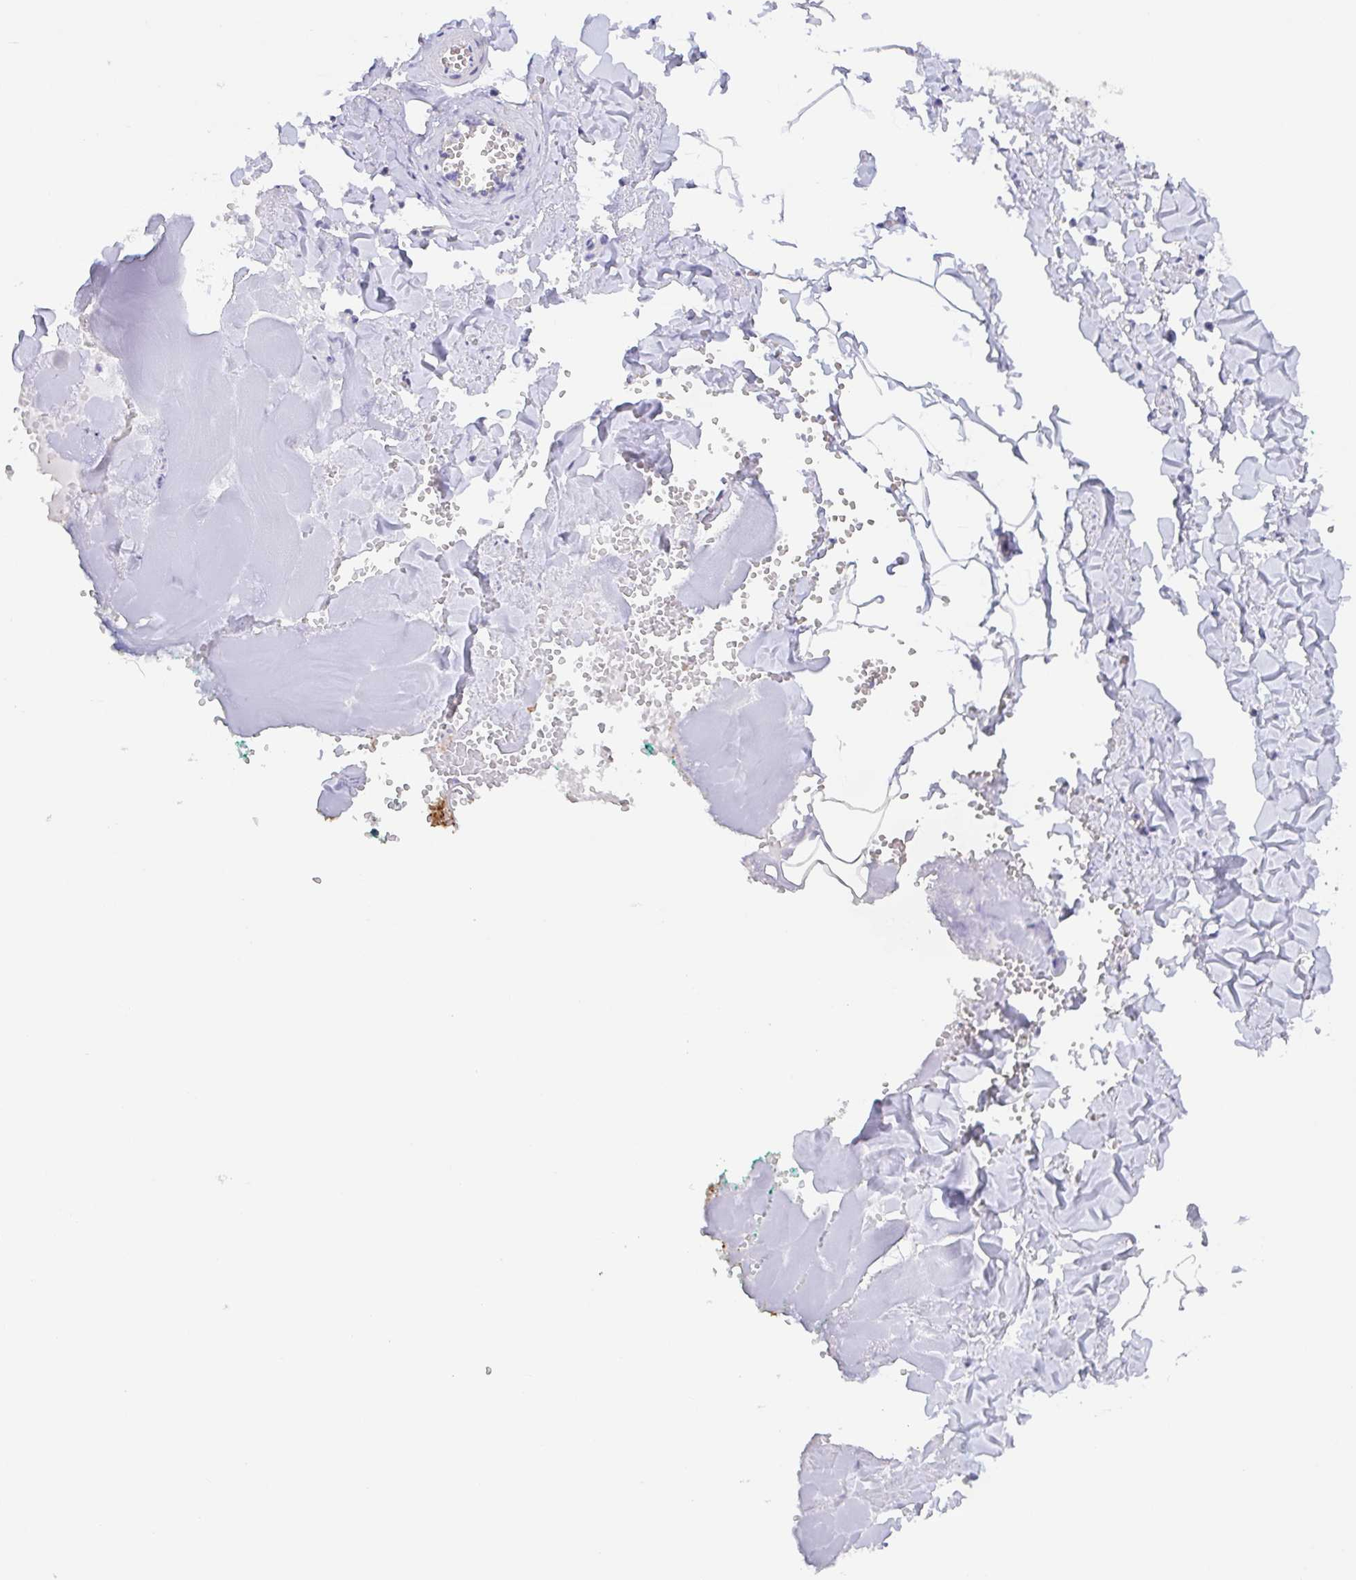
{"staining": {"intensity": "negative", "quantity": "none", "location": "none"}, "tissue": "adipose tissue", "cell_type": "Adipocytes", "image_type": "normal", "snomed": [{"axis": "morphology", "description": "Normal tissue, NOS"}, {"axis": "topography", "description": "Vulva"}, {"axis": "topography", "description": "Peripheral nerve tissue"}], "caption": "High power microscopy photomicrograph of an IHC micrograph of unremarkable adipose tissue, revealing no significant positivity in adipocytes. (Stains: DAB (3,3'-diaminobenzidine) IHC with hematoxylin counter stain, Microscopy: brightfield microscopy at high magnification).", "gene": "TRAM2", "patient": {"sex": "female", "age": 66}}